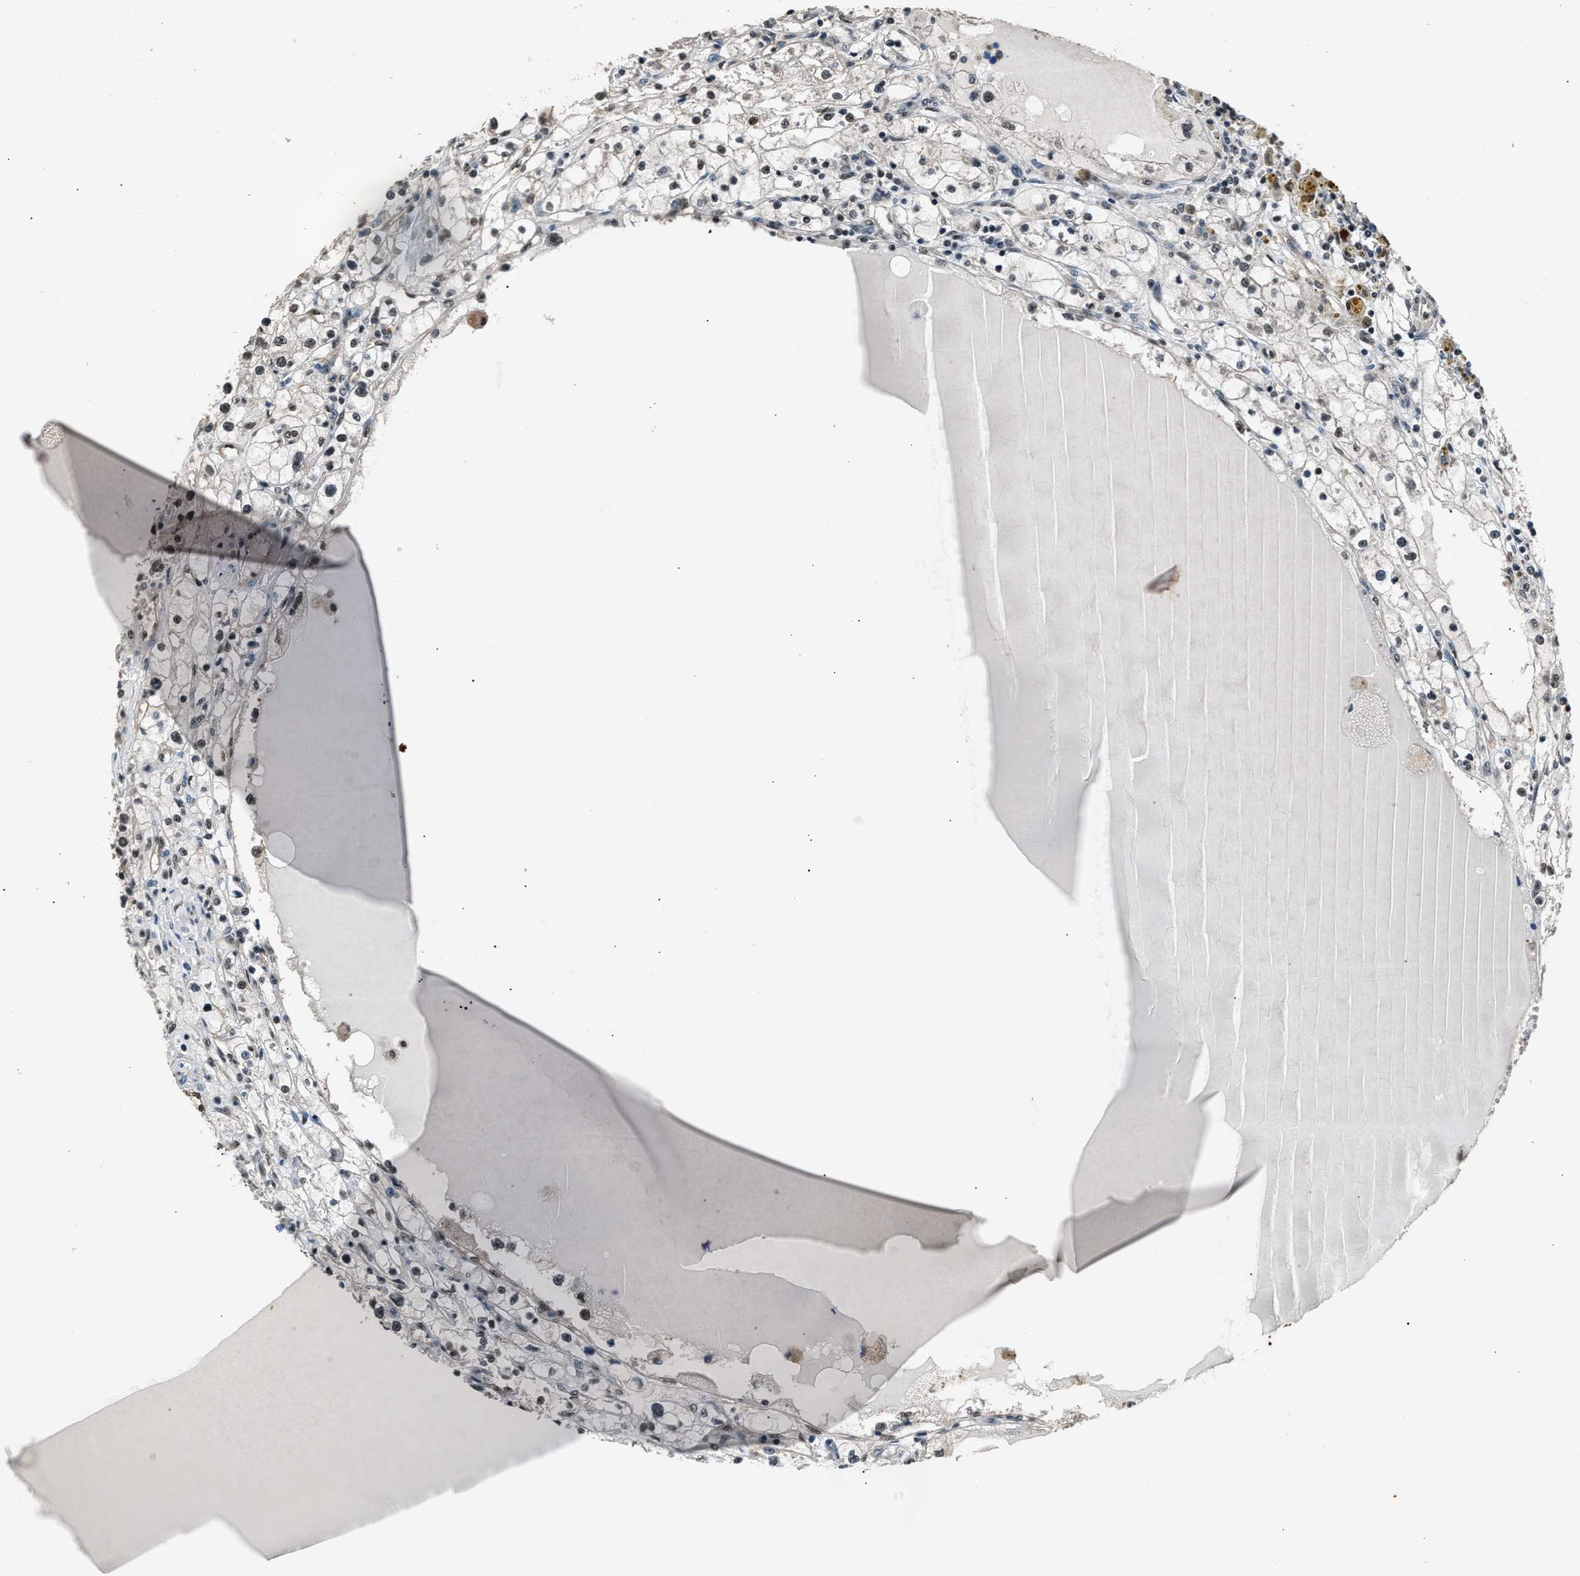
{"staining": {"intensity": "weak", "quantity": "<25%", "location": "nuclear"}, "tissue": "renal cancer", "cell_type": "Tumor cells", "image_type": "cancer", "snomed": [{"axis": "morphology", "description": "Adenocarcinoma, NOS"}, {"axis": "topography", "description": "Kidney"}], "caption": "Histopathology image shows no protein expression in tumor cells of renal adenocarcinoma tissue.", "gene": "DFFA", "patient": {"sex": "male", "age": 56}}